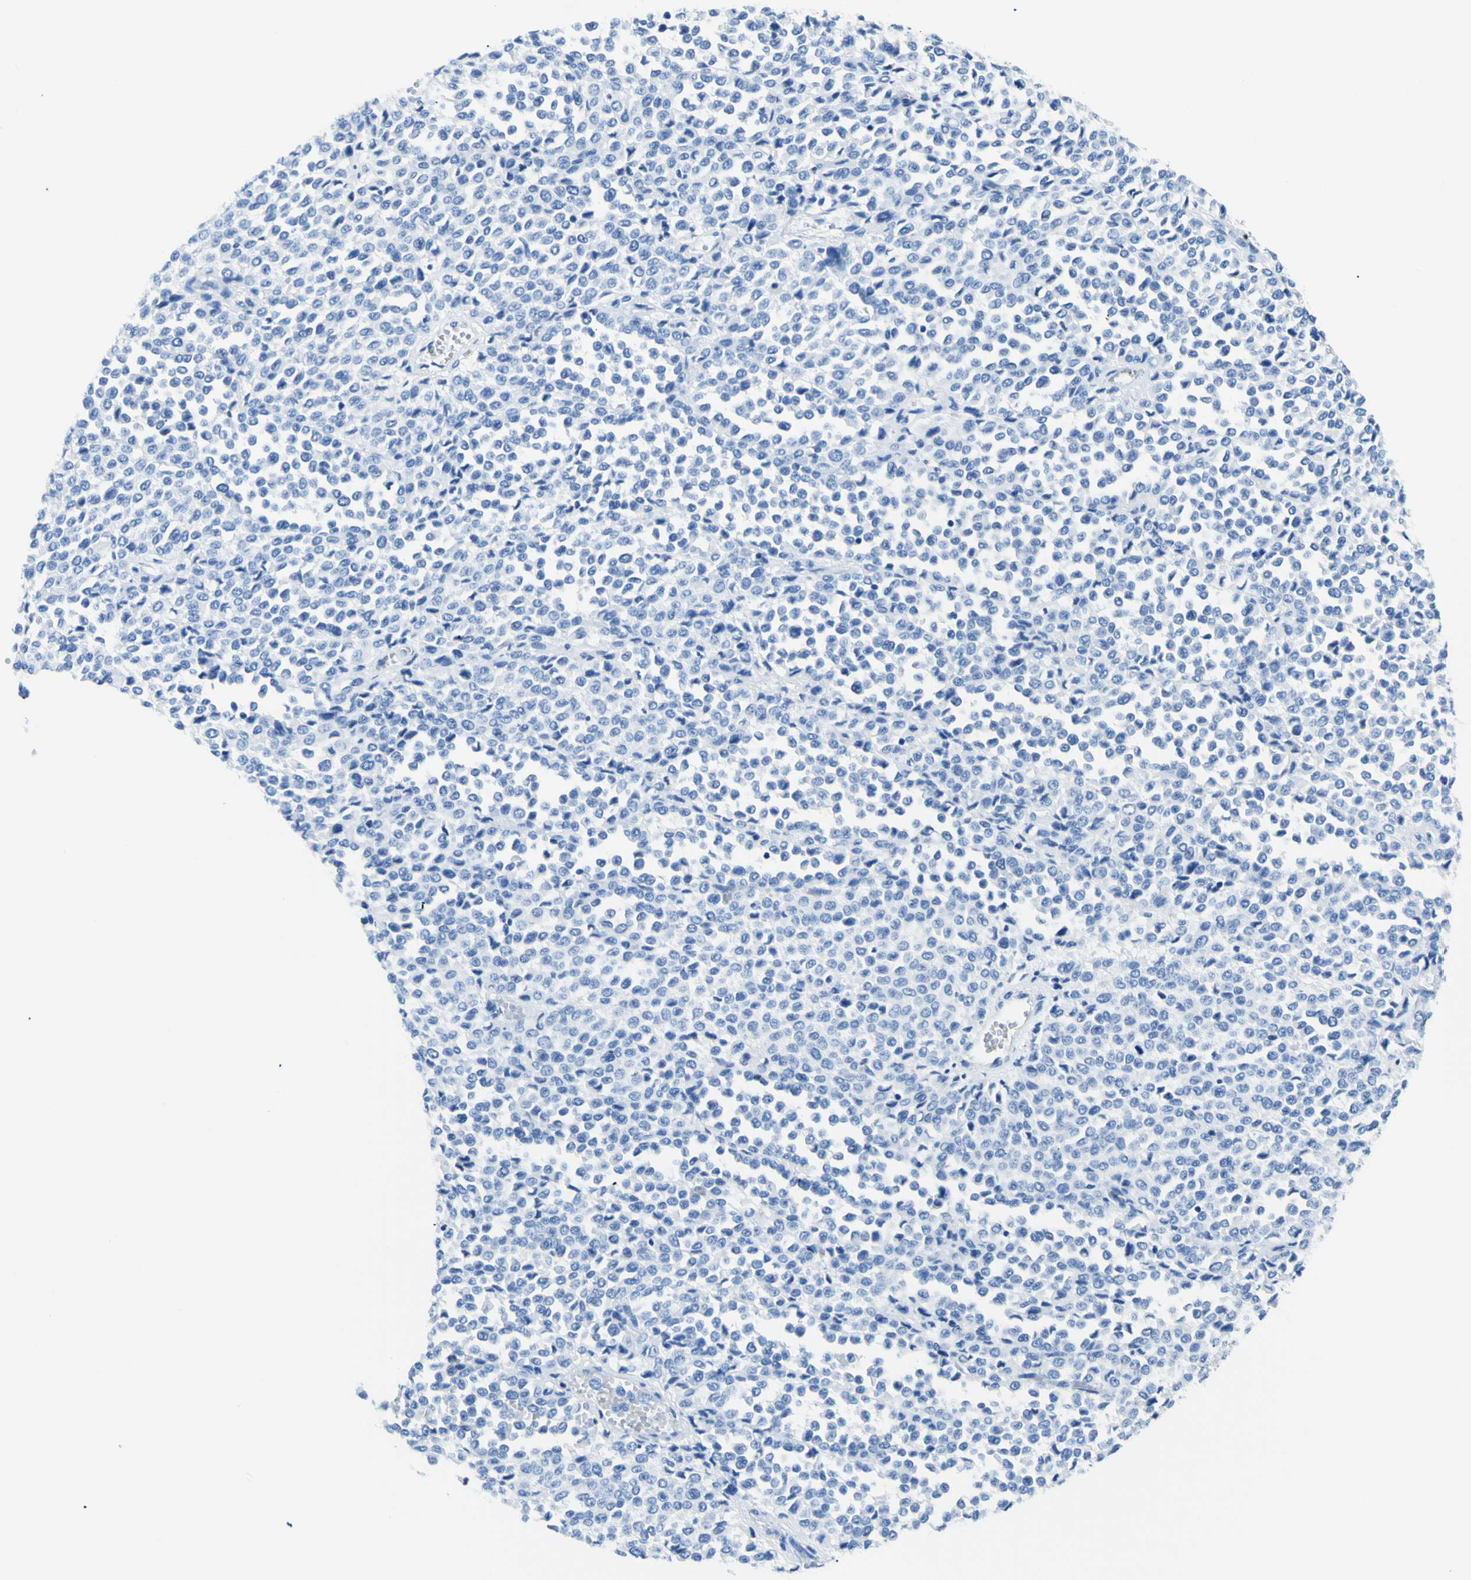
{"staining": {"intensity": "negative", "quantity": "none", "location": "none"}, "tissue": "melanoma", "cell_type": "Tumor cells", "image_type": "cancer", "snomed": [{"axis": "morphology", "description": "Malignant melanoma, Metastatic site"}, {"axis": "topography", "description": "Pancreas"}], "caption": "DAB immunohistochemical staining of human melanoma shows no significant positivity in tumor cells.", "gene": "MYH2", "patient": {"sex": "female", "age": 30}}